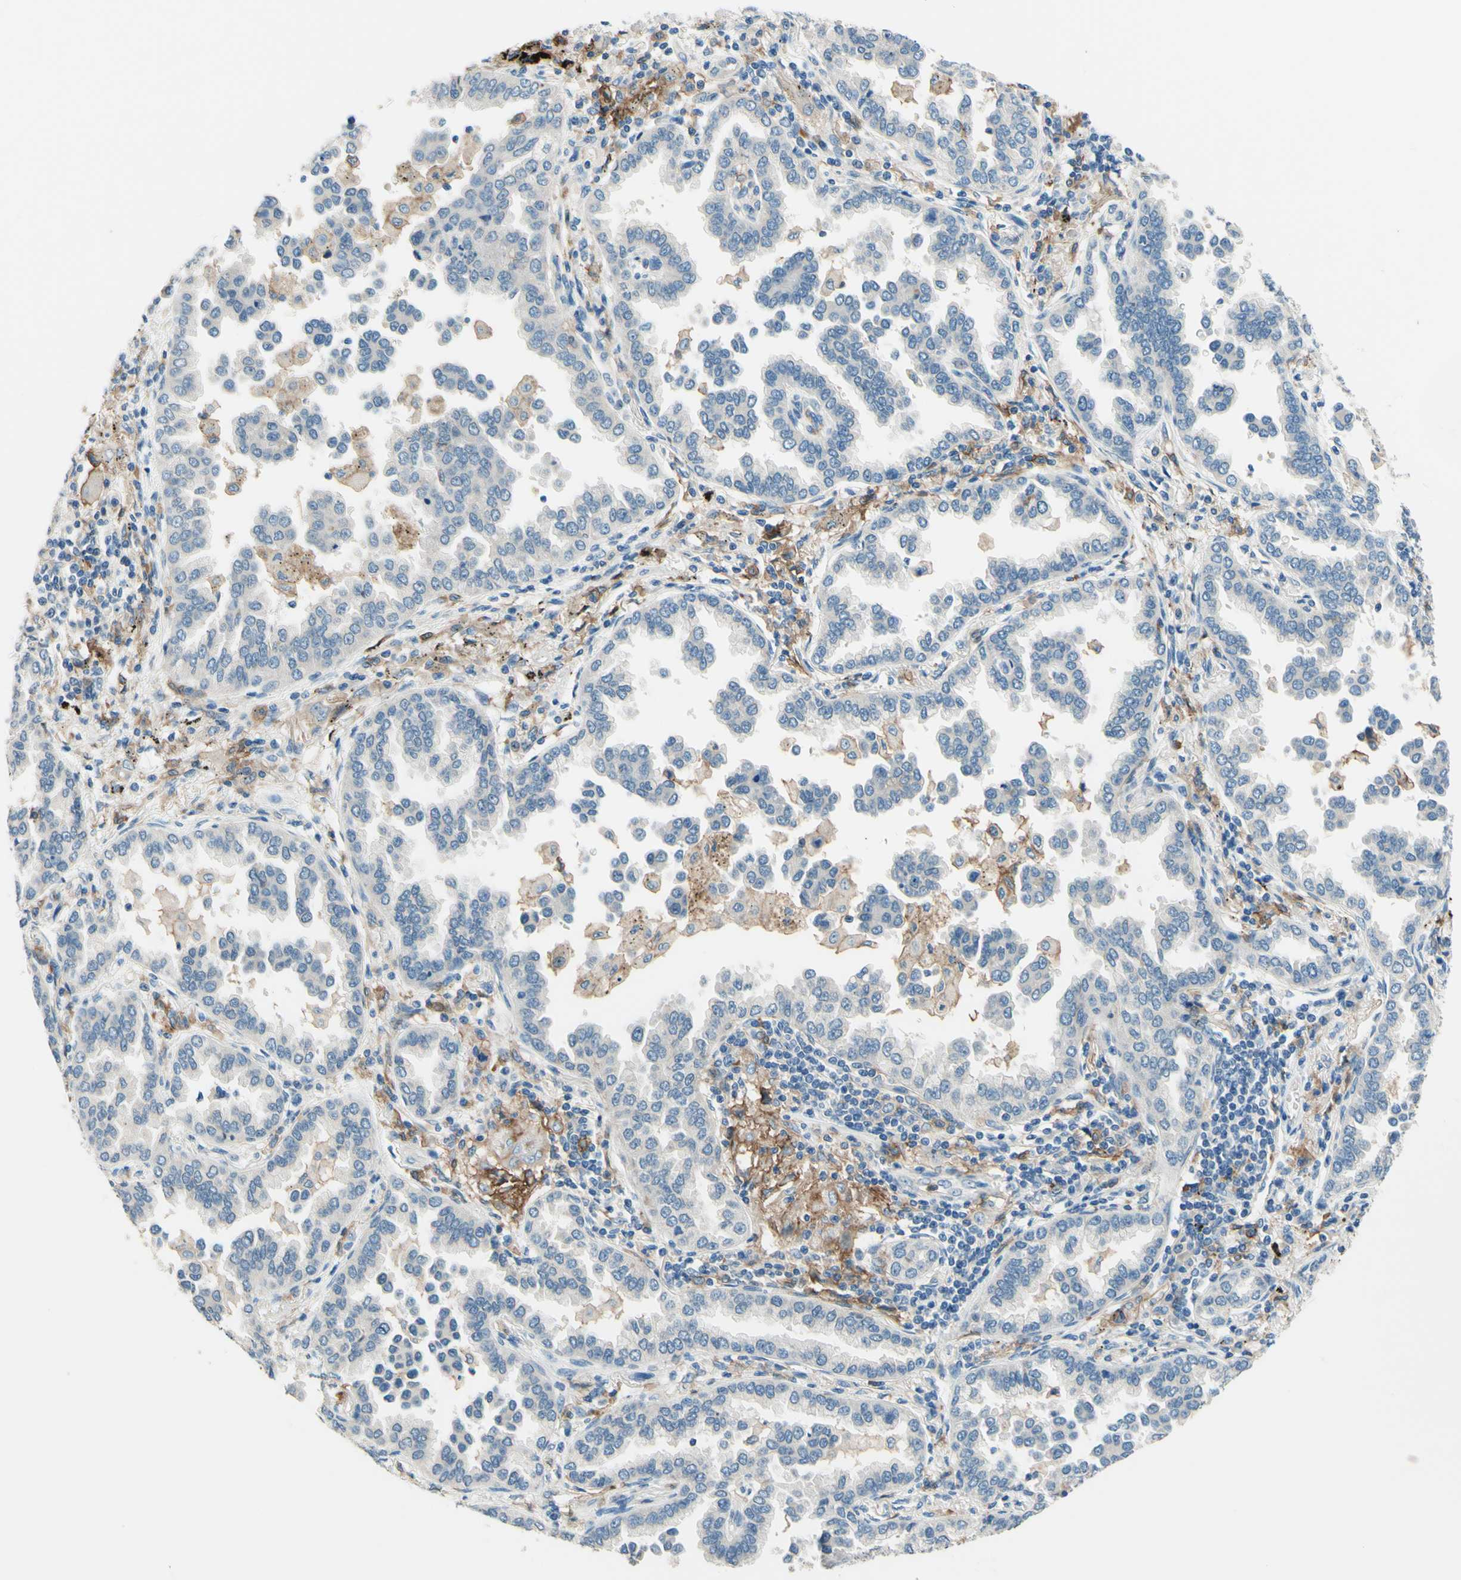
{"staining": {"intensity": "negative", "quantity": "none", "location": "none"}, "tissue": "lung cancer", "cell_type": "Tumor cells", "image_type": "cancer", "snomed": [{"axis": "morphology", "description": "Normal tissue, NOS"}, {"axis": "morphology", "description": "Adenocarcinoma, NOS"}, {"axis": "topography", "description": "Lung"}], "caption": "The immunohistochemistry (IHC) histopathology image has no significant positivity in tumor cells of adenocarcinoma (lung) tissue.", "gene": "SIGLEC9", "patient": {"sex": "male", "age": 59}}